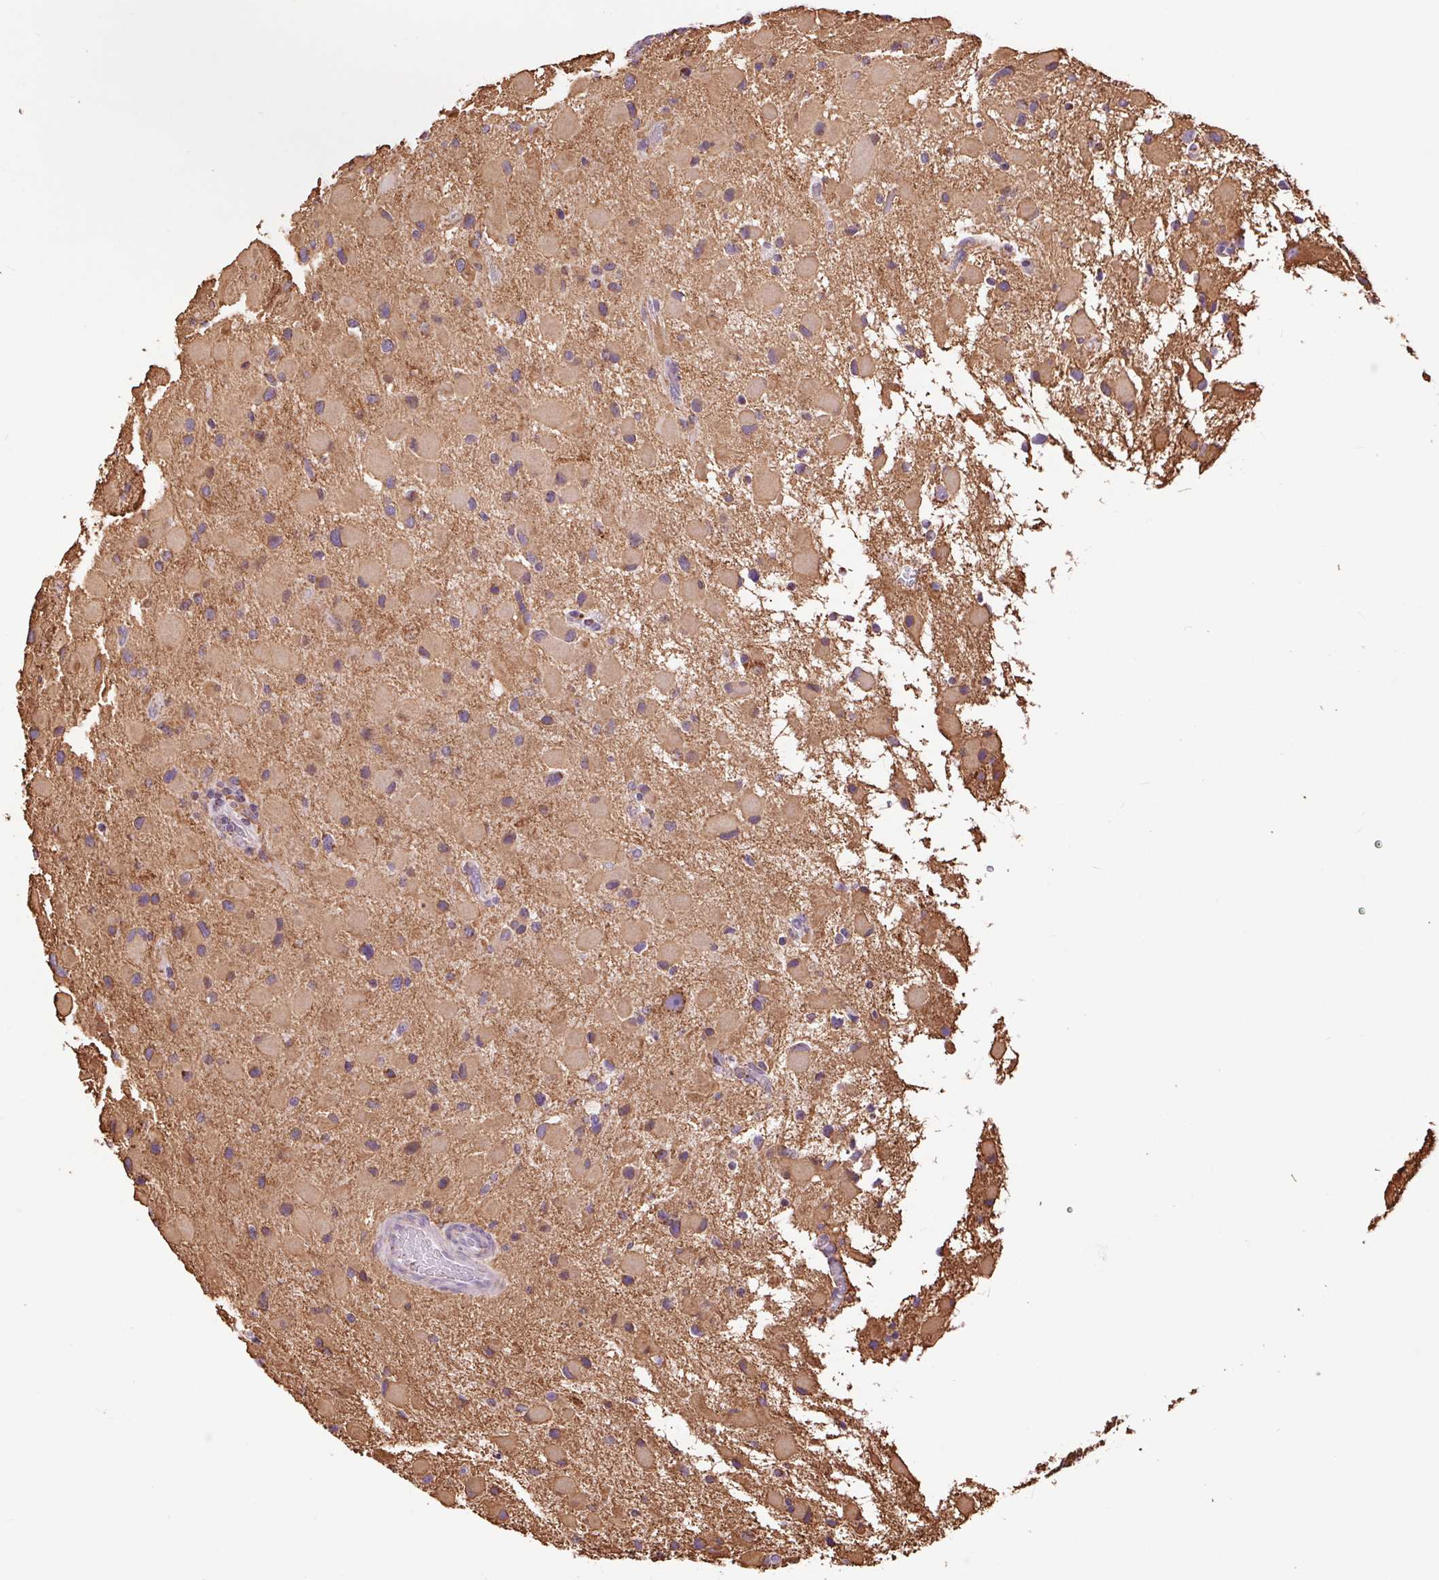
{"staining": {"intensity": "moderate", "quantity": ">75%", "location": "cytoplasmic/membranous"}, "tissue": "glioma", "cell_type": "Tumor cells", "image_type": "cancer", "snomed": [{"axis": "morphology", "description": "Glioma, malignant, Low grade"}, {"axis": "topography", "description": "Brain"}], "caption": "Moderate cytoplasmic/membranous expression is present in about >75% of tumor cells in malignant glioma (low-grade). The staining was performed using DAB (3,3'-diaminobenzidine) to visualize the protein expression in brown, while the nuclei were stained in blue with hematoxylin (Magnification: 20x).", "gene": "ATP5PB", "patient": {"sex": "female", "age": 32}}